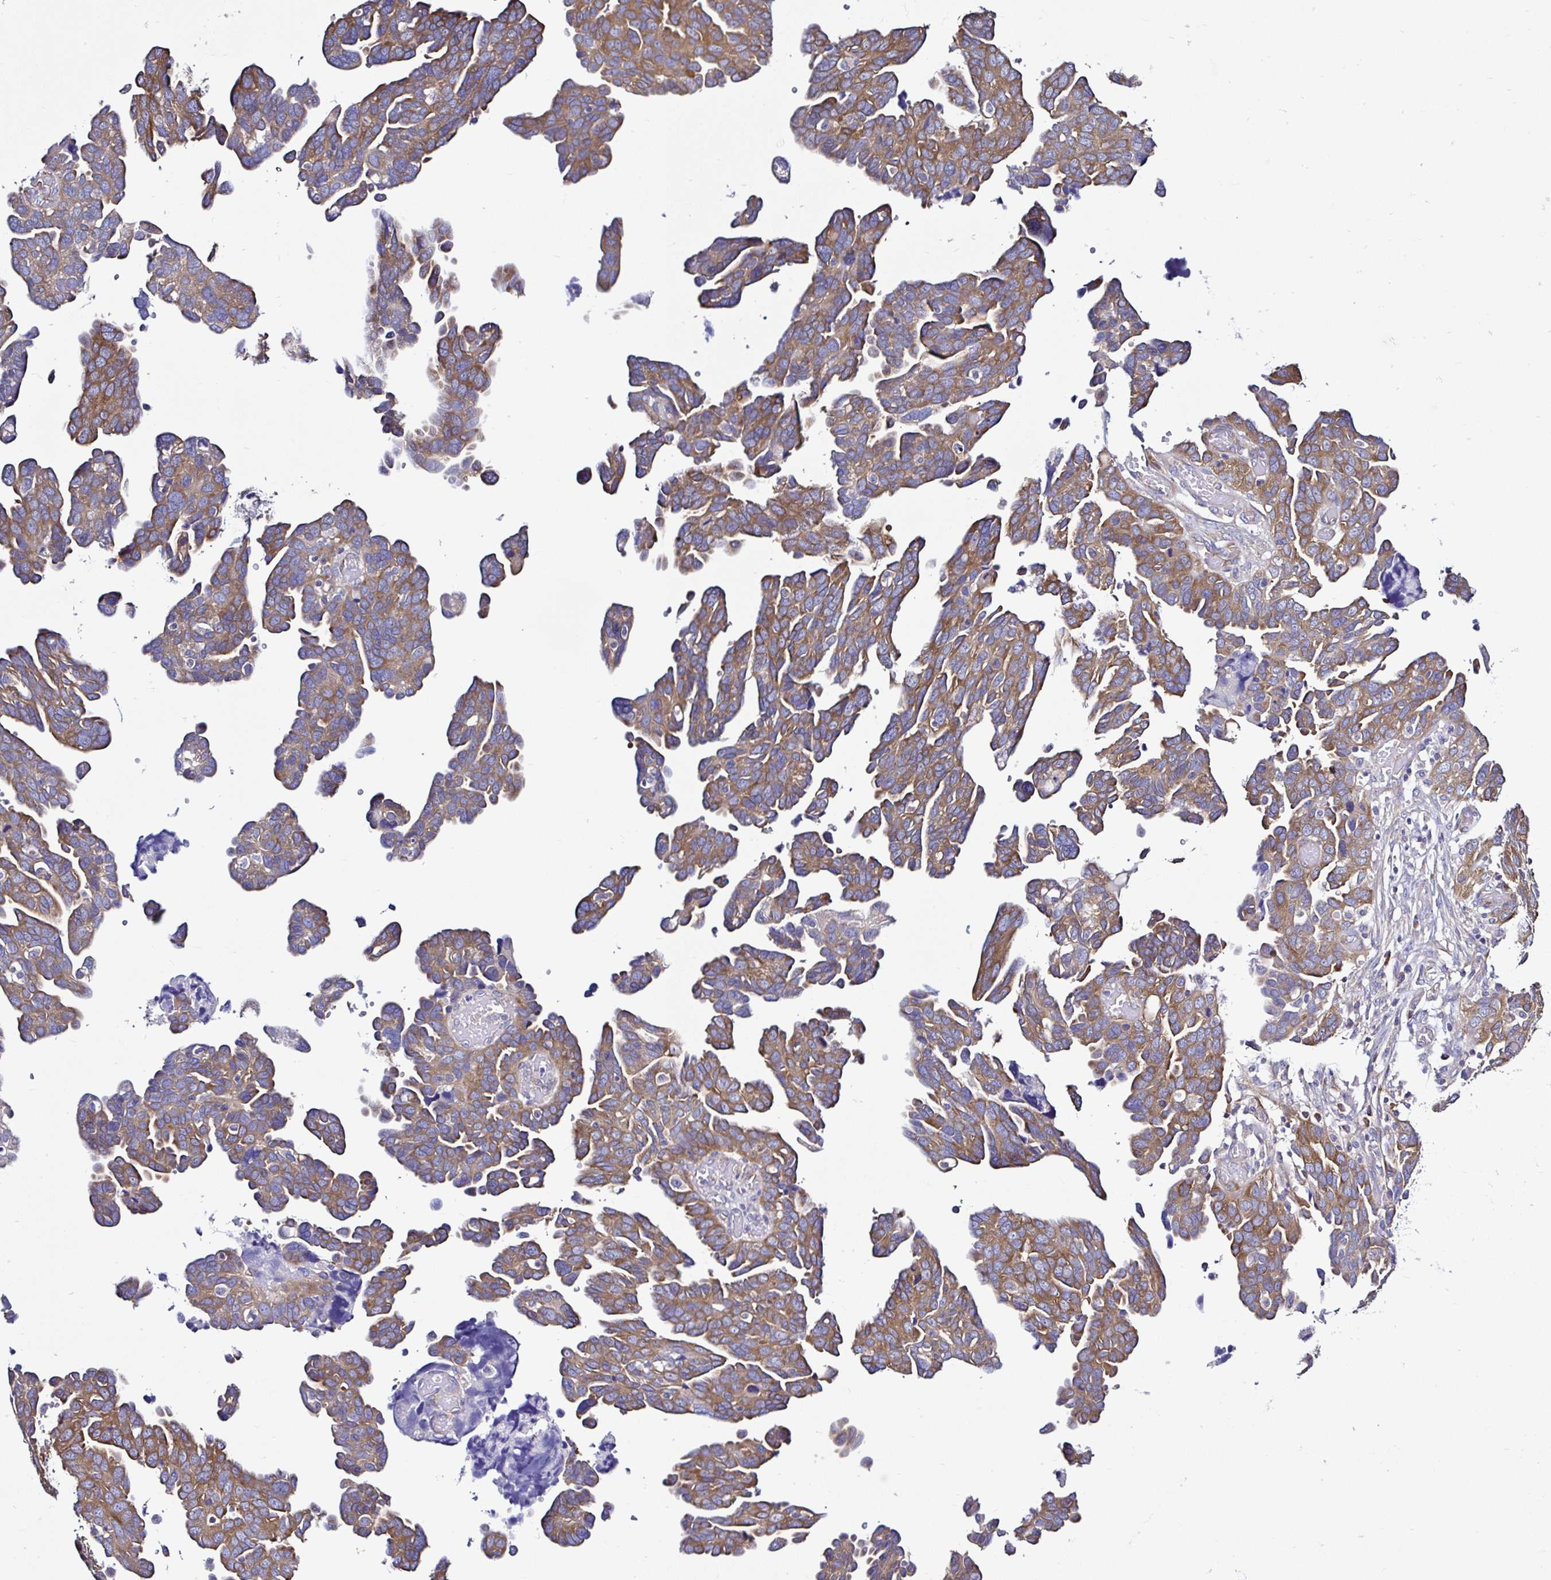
{"staining": {"intensity": "moderate", "quantity": "25%-75%", "location": "cytoplasmic/membranous"}, "tissue": "ovarian cancer", "cell_type": "Tumor cells", "image_type": "cancer", "snomed": [{"axis": "morphology", "description": "Cystadenocarcinoma, serous, NOS"}, {"axis": "topography", "description": "Ovary"}], "caption": "Ovarian serous cystadenocarcinoma tissue demonstrates moderate cytoplasmic/membranous staining in about 25%-75% of tumor cells", "gene": "LARS1", "patient": {"sex": "female", "age": 64}}